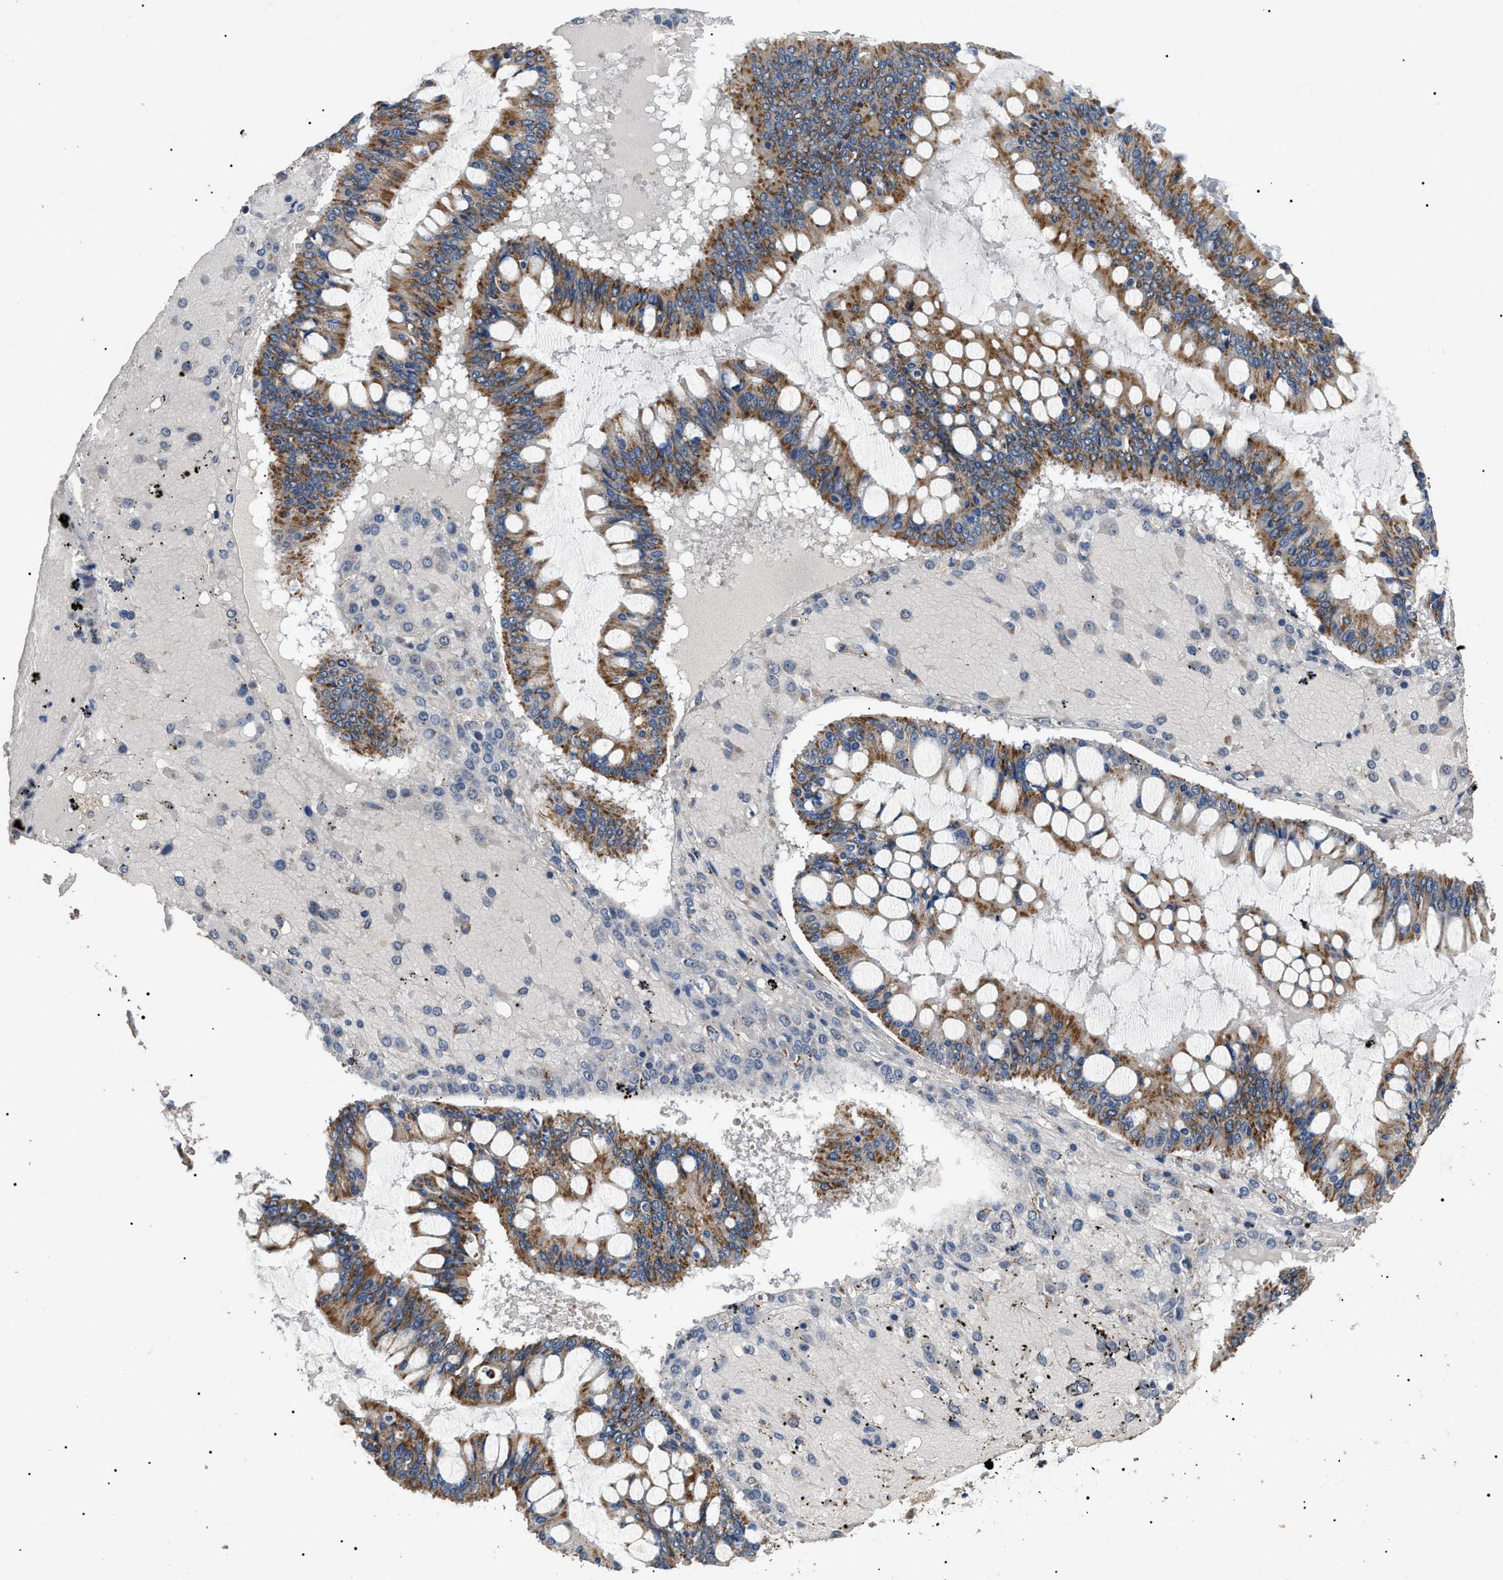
{"staining": {"intensity": "moderate", "quantity": ">75%", "location": "cytoplasmic/membranous"}, "tissue": "ovarian cancer", "cell_type": "Tumor cells", "image_type": "cancer", "snomed": [{"axis": "morphology", "description": "Cystadenocarcinoma, mucinous, NOS"}, {"axis": "topography", "description": "Ovary"}], "caption": "IHC staining of ovarian cancer (mucinous cystadenocarcinoma), which shows medium levels of moderate cytoplasmic/membranous positivity in about >75% of tumor cells indicating moderate cytoplasmic/membranous protein staining. The staining was performed using DAB (brown) for protein detection and nuclei were counterstained in hematoxylin (blue).", "gene": "TOMM6", "patient": {"sex": "female", "age": 73}}